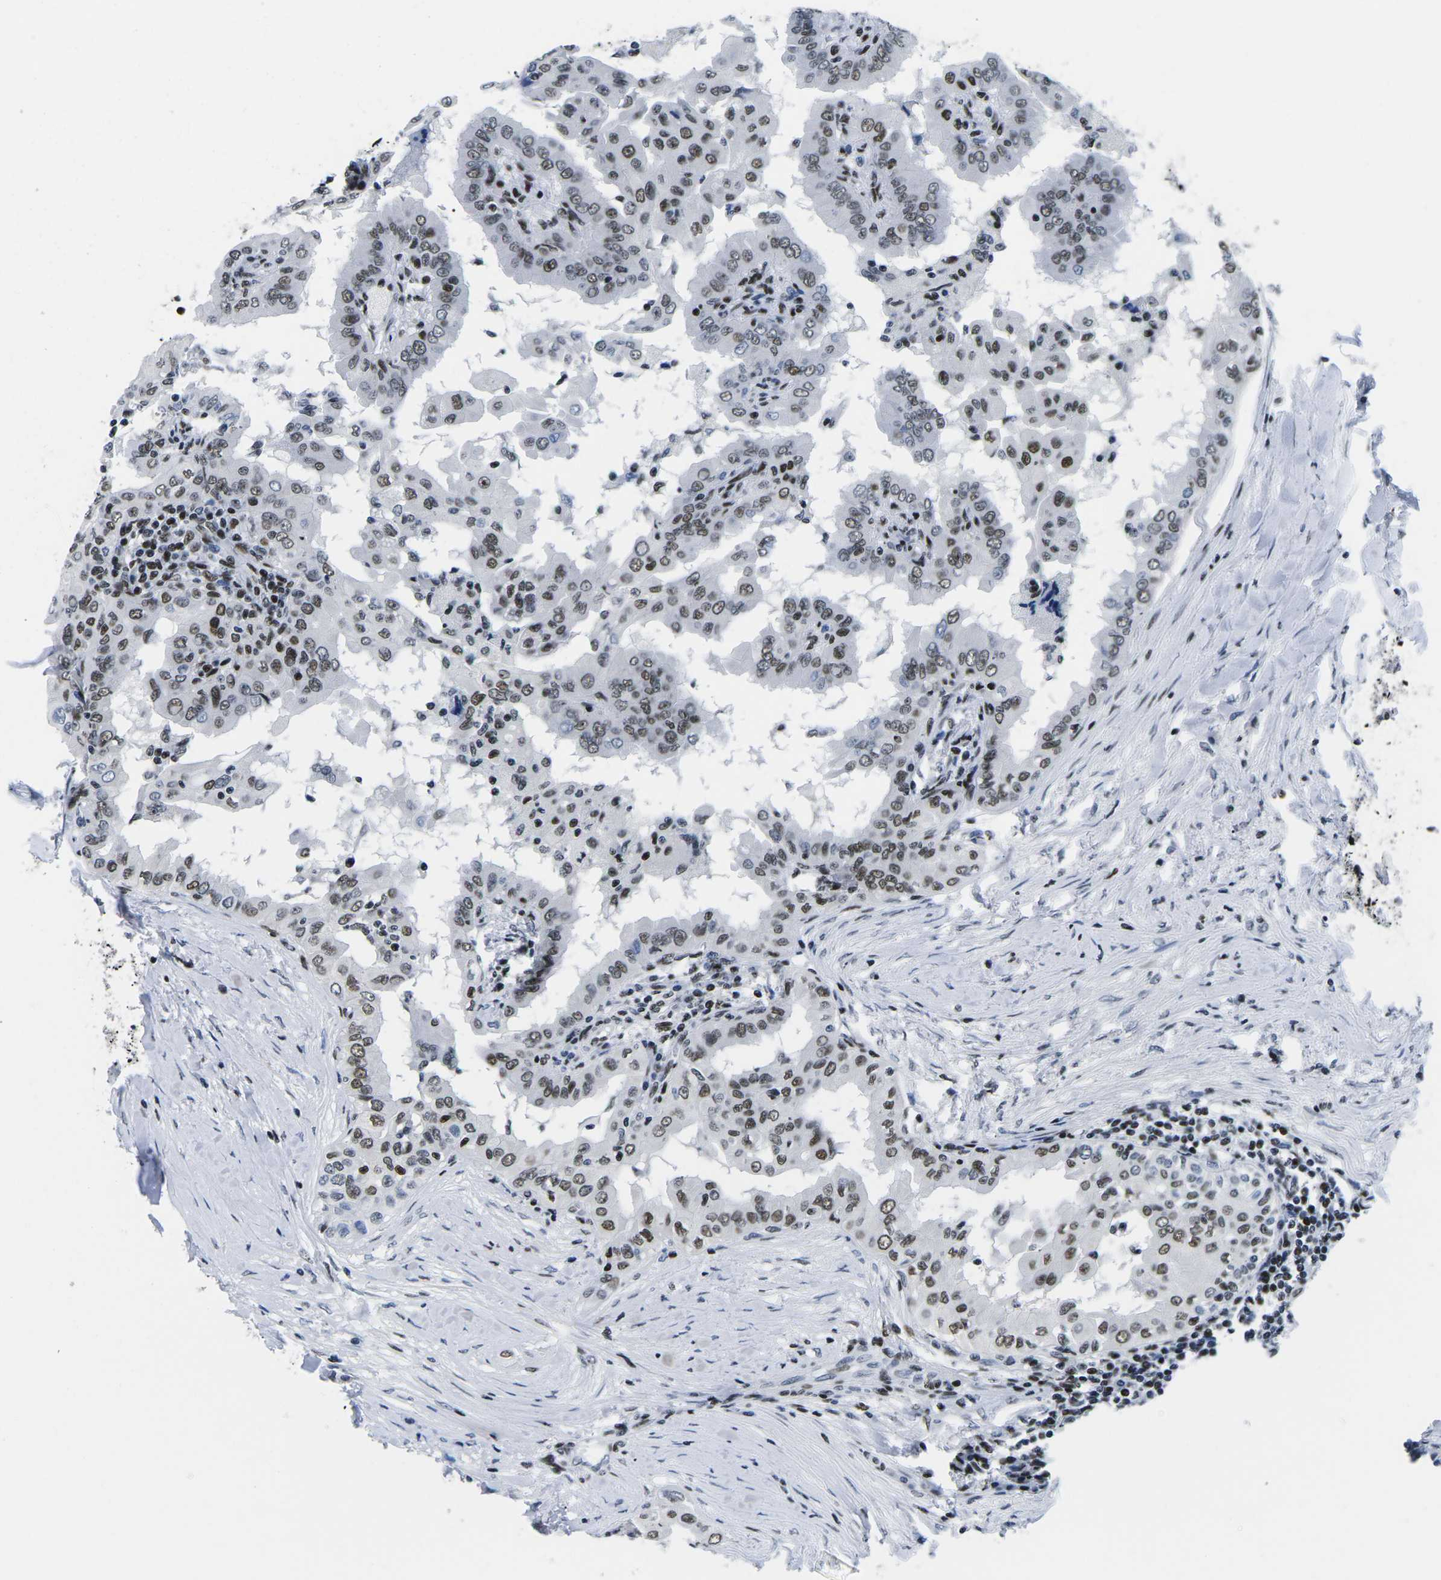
{"staining": {"intensity": "moderate", "quantity": ">75%", "location": "nuclear"}, "tissue": "thyroid cancer", "cell_type": "Tumor cells", "image_type": "cancer", "snomed": [{"axis": "morphology", "description": "Papillary adenocarcinoma, NOS"}, {"axis": "topography", "description": "Thyroid gland"}], "caption": "Immunohistochemical staining of thyroid cancer (papillary adenocarcinoma) shows medium levels of moderate nuclear protein positivity in about >75% of tumor cells.", "gene": "ATF1", "patient": {"sex": "male", "age": 33}}